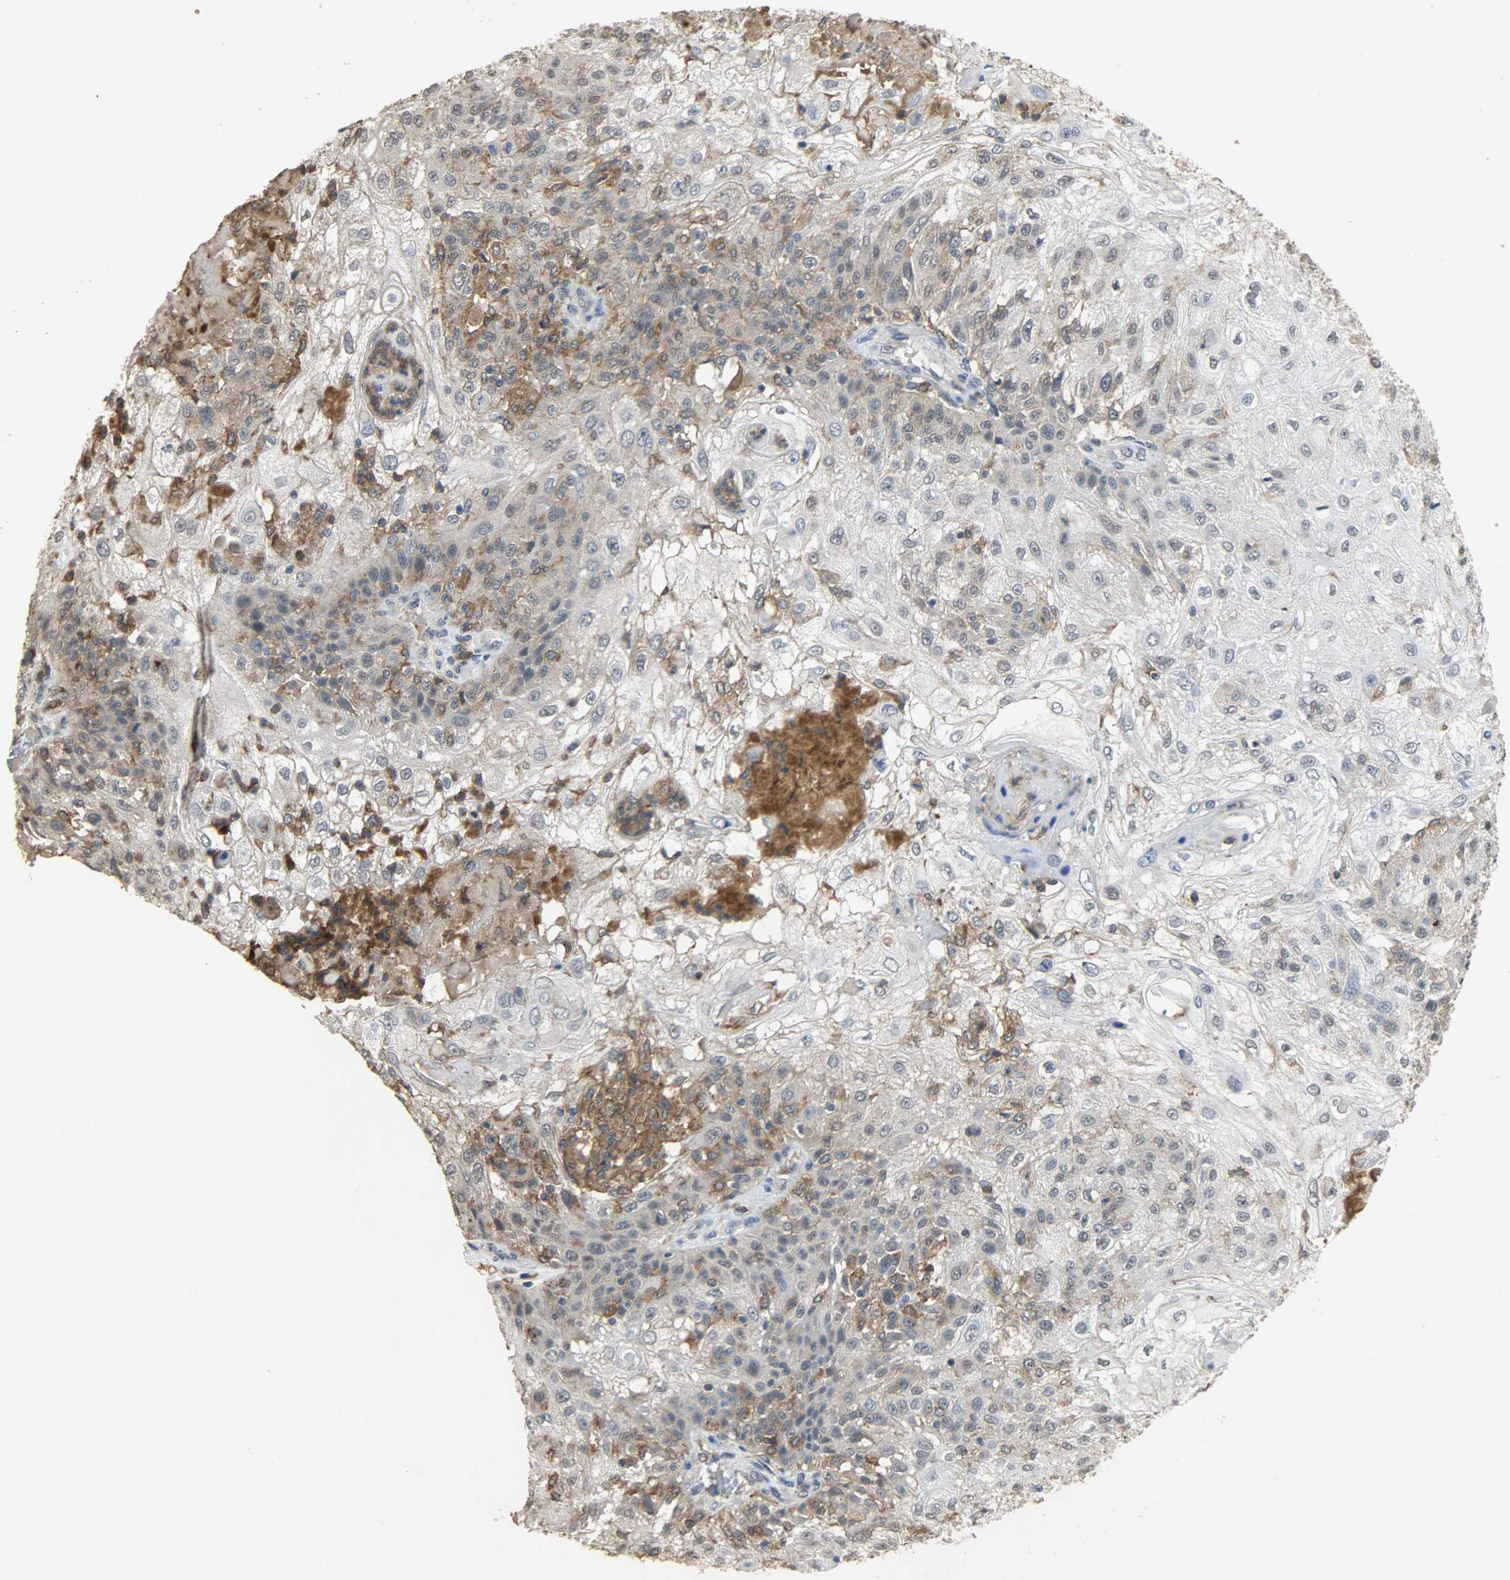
{"staining": {"intensity": "weak", "quantity": "25%-75%", "location": "cytoplasmic/membranous"}, "tissue": "skin cancer", "cell_type": "Tumor cells", "image_type": "cancer", "snomed": [{"axis": "morphology", "description": "Normal tissue, NOS"}, {"axis": "morphology", "description": "Squamous cell carcinoma, NOS"}, {"axis": "topography", "description": "Skin"}], "caption": "IHC image of human skin squamous cell carcinoma stained for a protein (brown), which demonstrates low levels of weak cytoplasmic/membranous staining in approximately 25%-75% of tumor cells.", "gene": "SKAP2", "patient": {"sex": "female", "age": 83}}